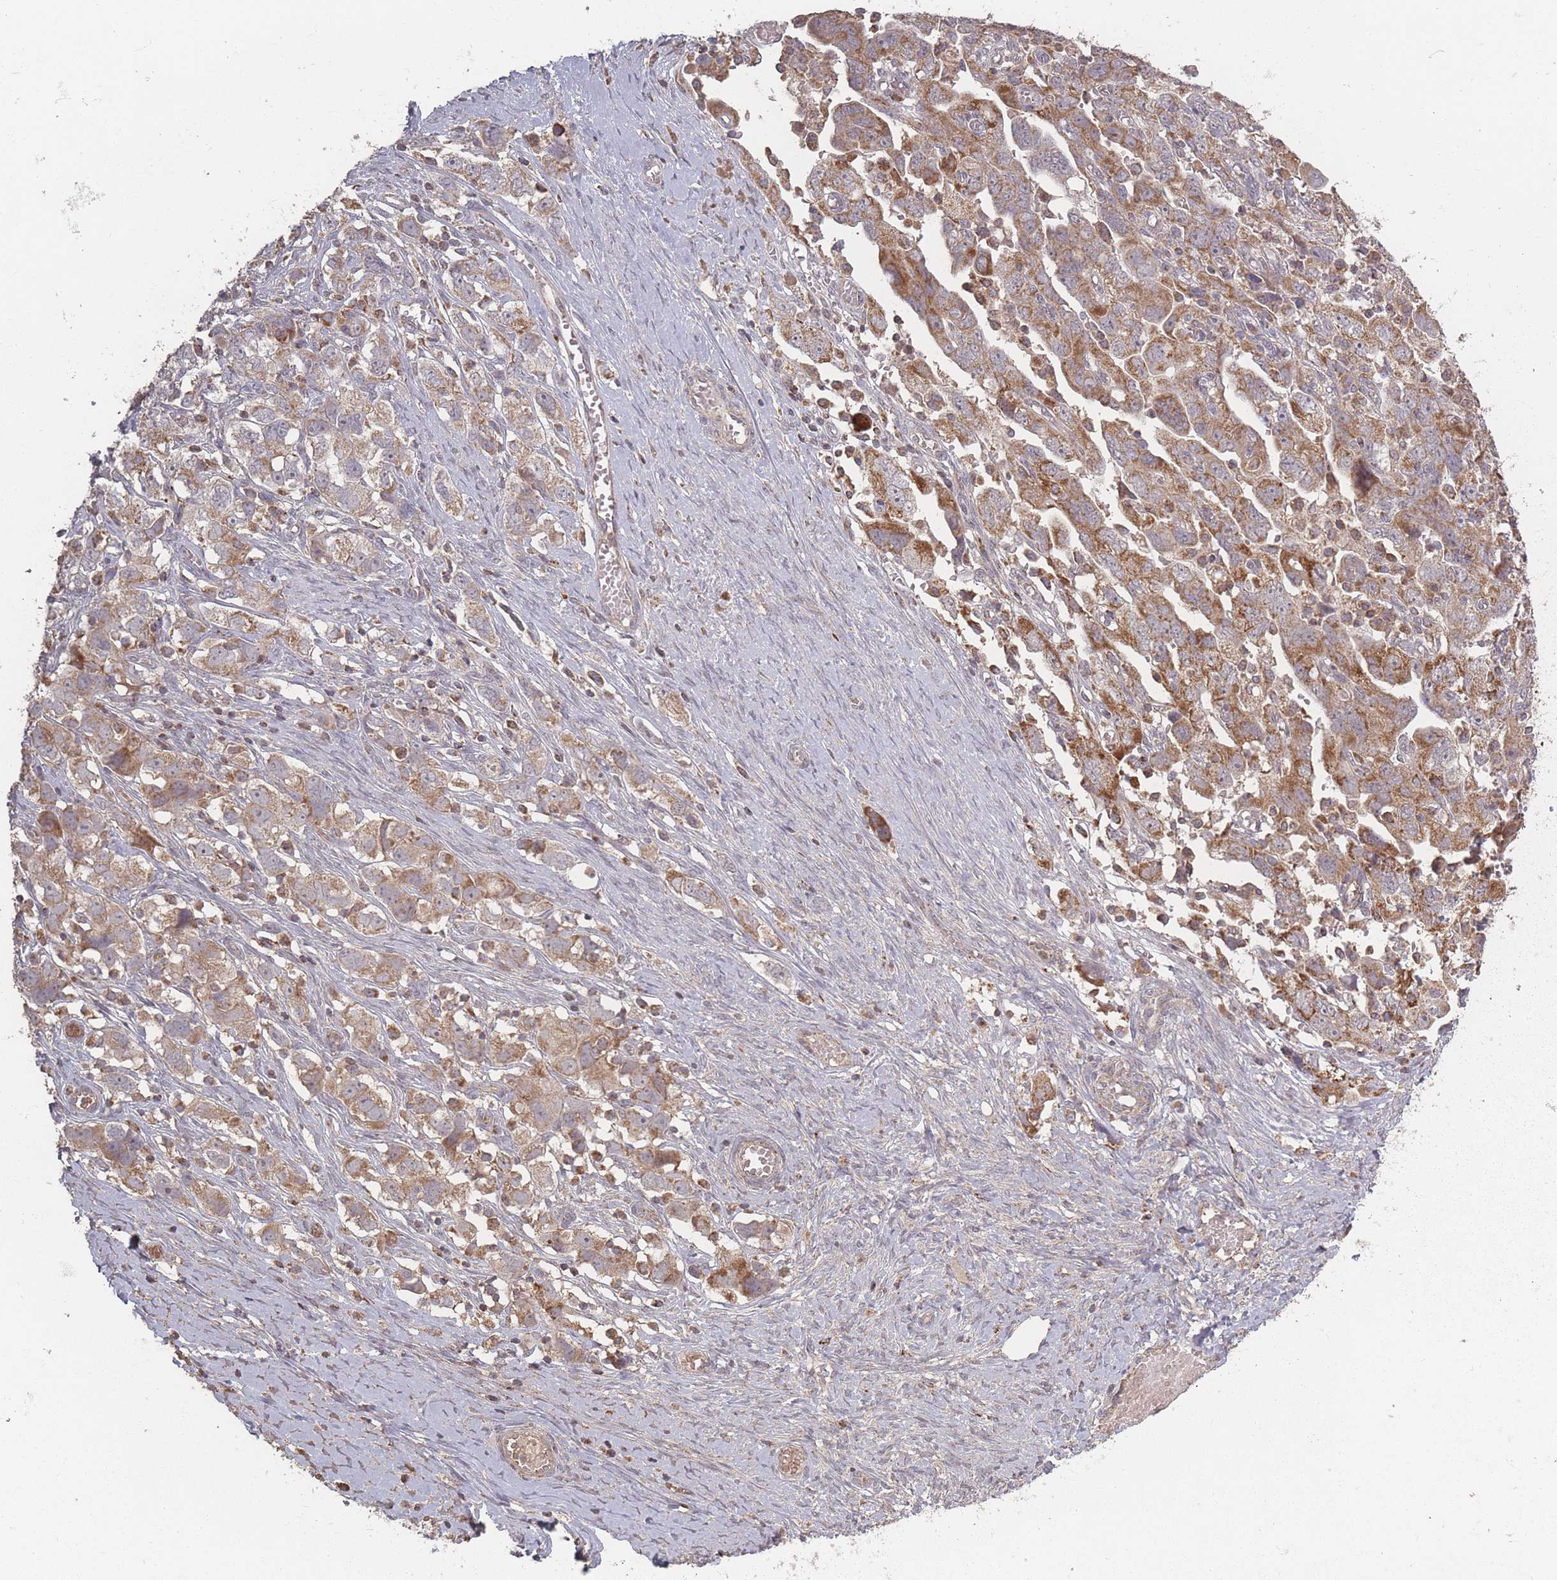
{"staining": {"intensity": "moderate", "quantity": ">75%", "location": "cytoplasmic/membranous"}, "tissue": "ovarian cancer", "cell_type": "Tumor cells", "image_type": "cancer", "snomed": [{"axis": "morphology", "description": "Carcinoma, NOS"}, {"axis": "morphology", "description": "Cystadenocarcinoma, serous, NOS"}, {"axis": "topography", "description": "Ovary"}], "caption": "Immunohistochemical staining of ovarian cancer shows medium levels of moderate cytoplasmic/membranous protein expression in approximately >75% of tumor cells.", "gene": "LYRM7", "patient": {"sex": "female", "age": 69}}